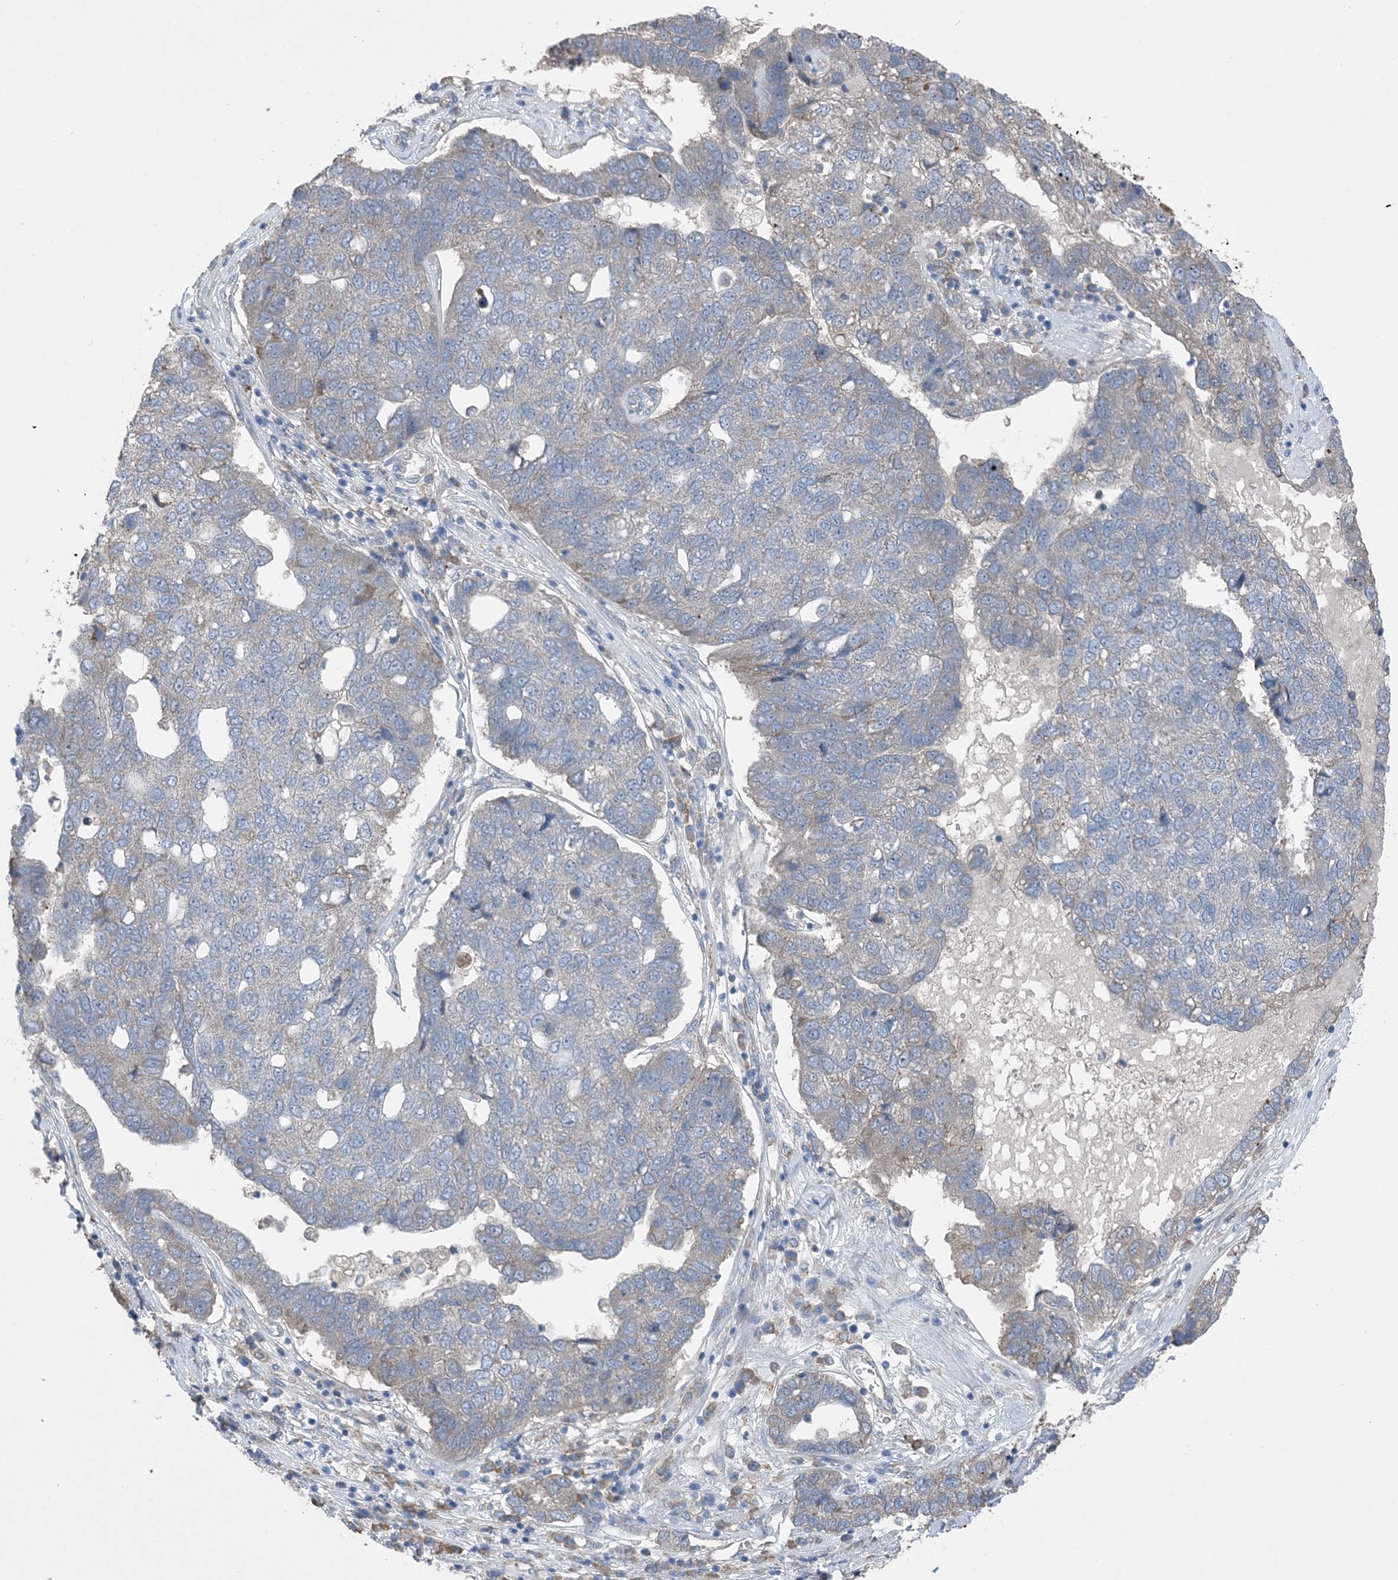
{"staining": {"intensity": "weak", "quantity": "<25%", "location": "cytoplasmic/membranous"}, "tissue": "pancreatic cancer", "cell_type": "Tumor cells", "image_type": "cancer", "snomed": [{"axis": "morphology", "description": "Adenocarcinoma, NOS"}, {"axis": "topography", "description": "Pancreas"}], "caption": "DAB (3,3'-diaminobenzidine) immunohistochemical staining of pancreatic cancer (adenocarcinoma) reveals no significant staining in tumor cells. The staining is performed using DAB (3,3'-diaminobenzidine) brown chromogen with nuclei counter-stained in using hematoxylin.", "gene": "DHX30", "patient": {"sex": "female", "age": 61}}